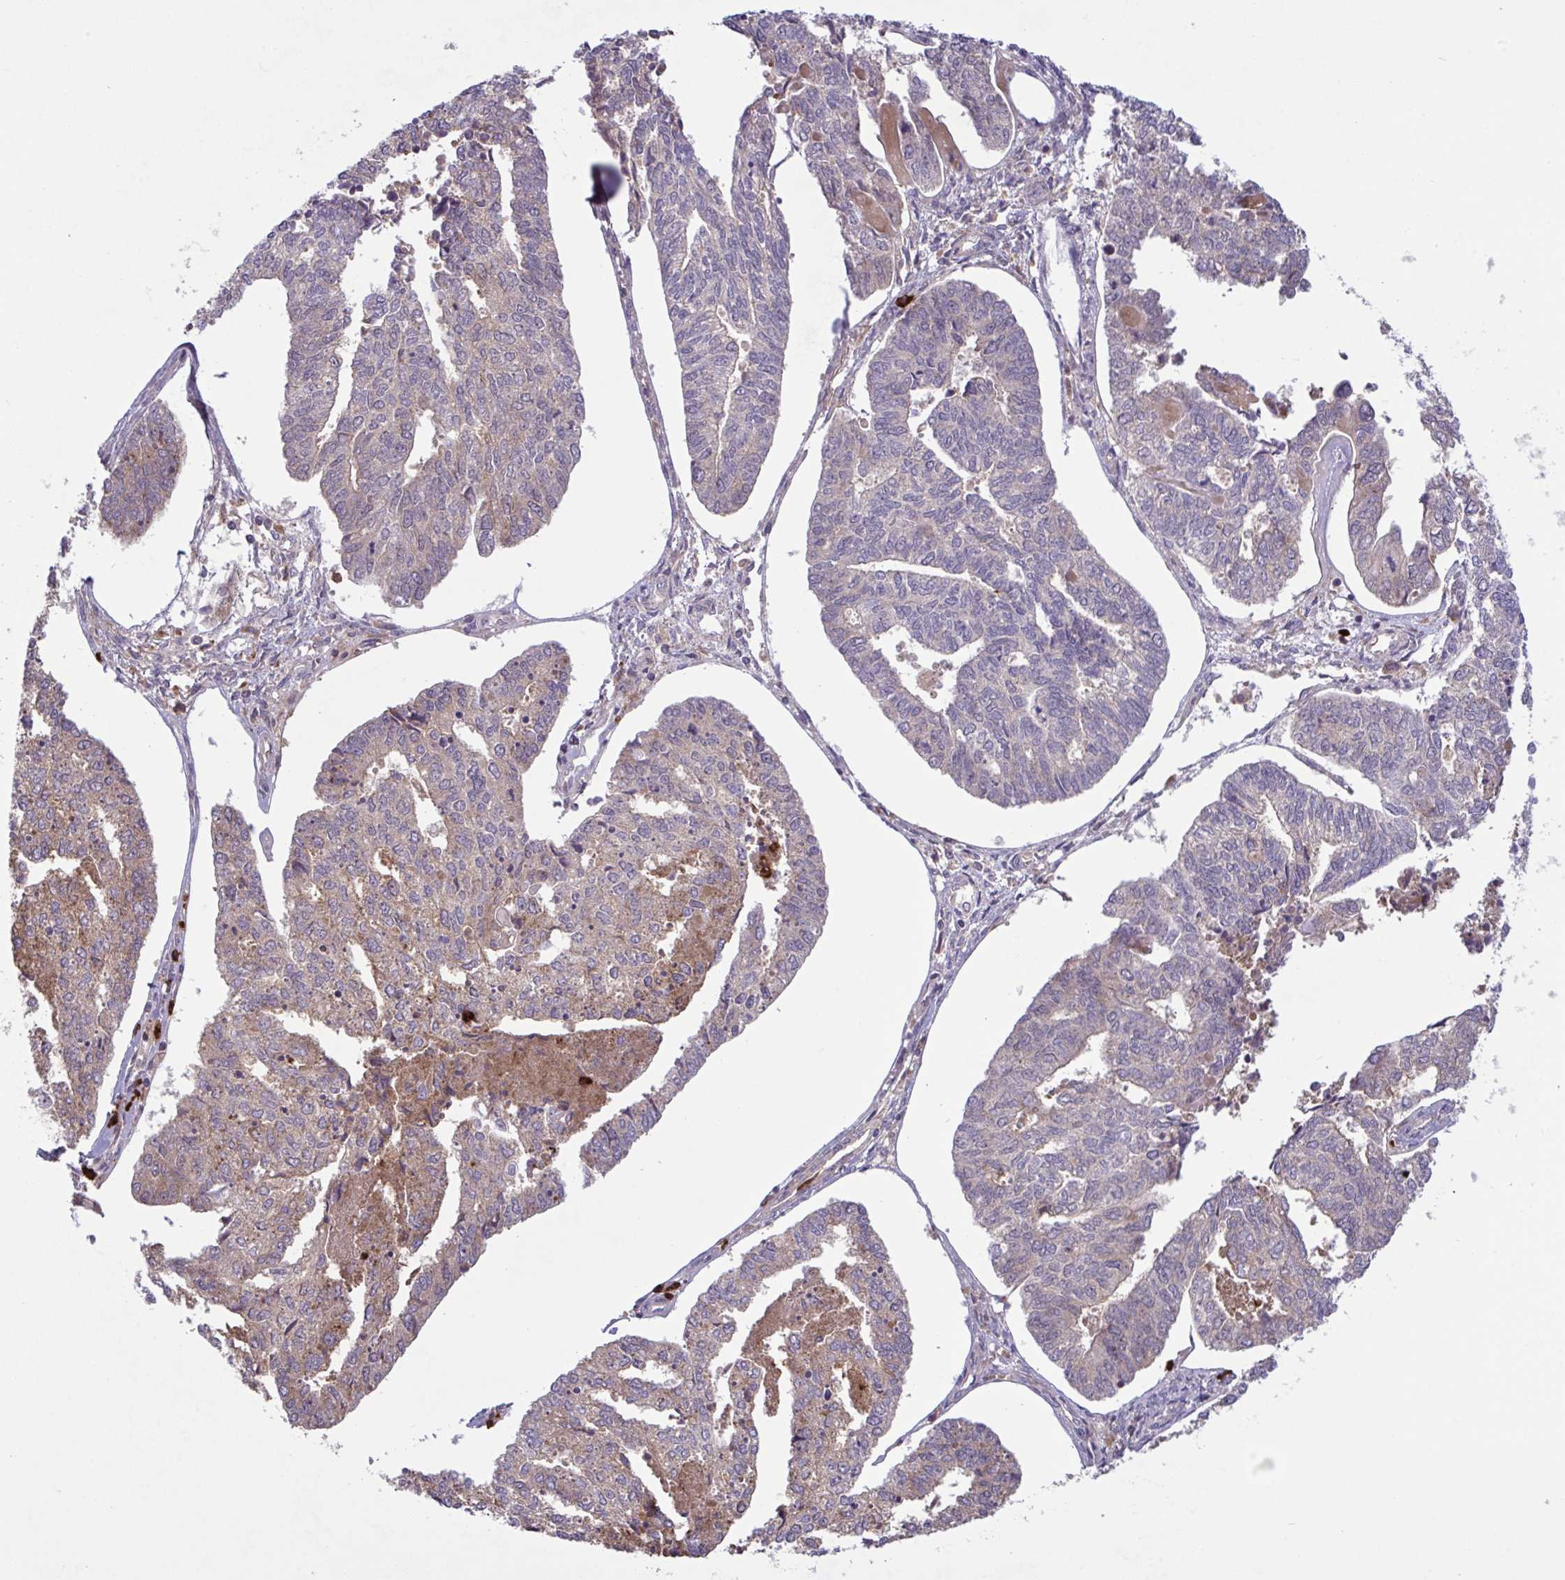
{"staining": {"intensity": "weak", "quantity": "<25%", "location": "cytoplasmic/membranous"}, "tissue": "endometrial cancer", "cell_type": "Tumor cells", "image_type": "cancer", "snomed": [{"axis": "morphology", "description": "Adenocarcinoma, NOS"}, {"axis": "topography", "description": "Endometrium"}], "caption": "Histopathology image shows no significant protein expression in tumor cells of endometrial cancer.", "gene": "IL1R1", "patient": {"sex": "female", "age": 73}}